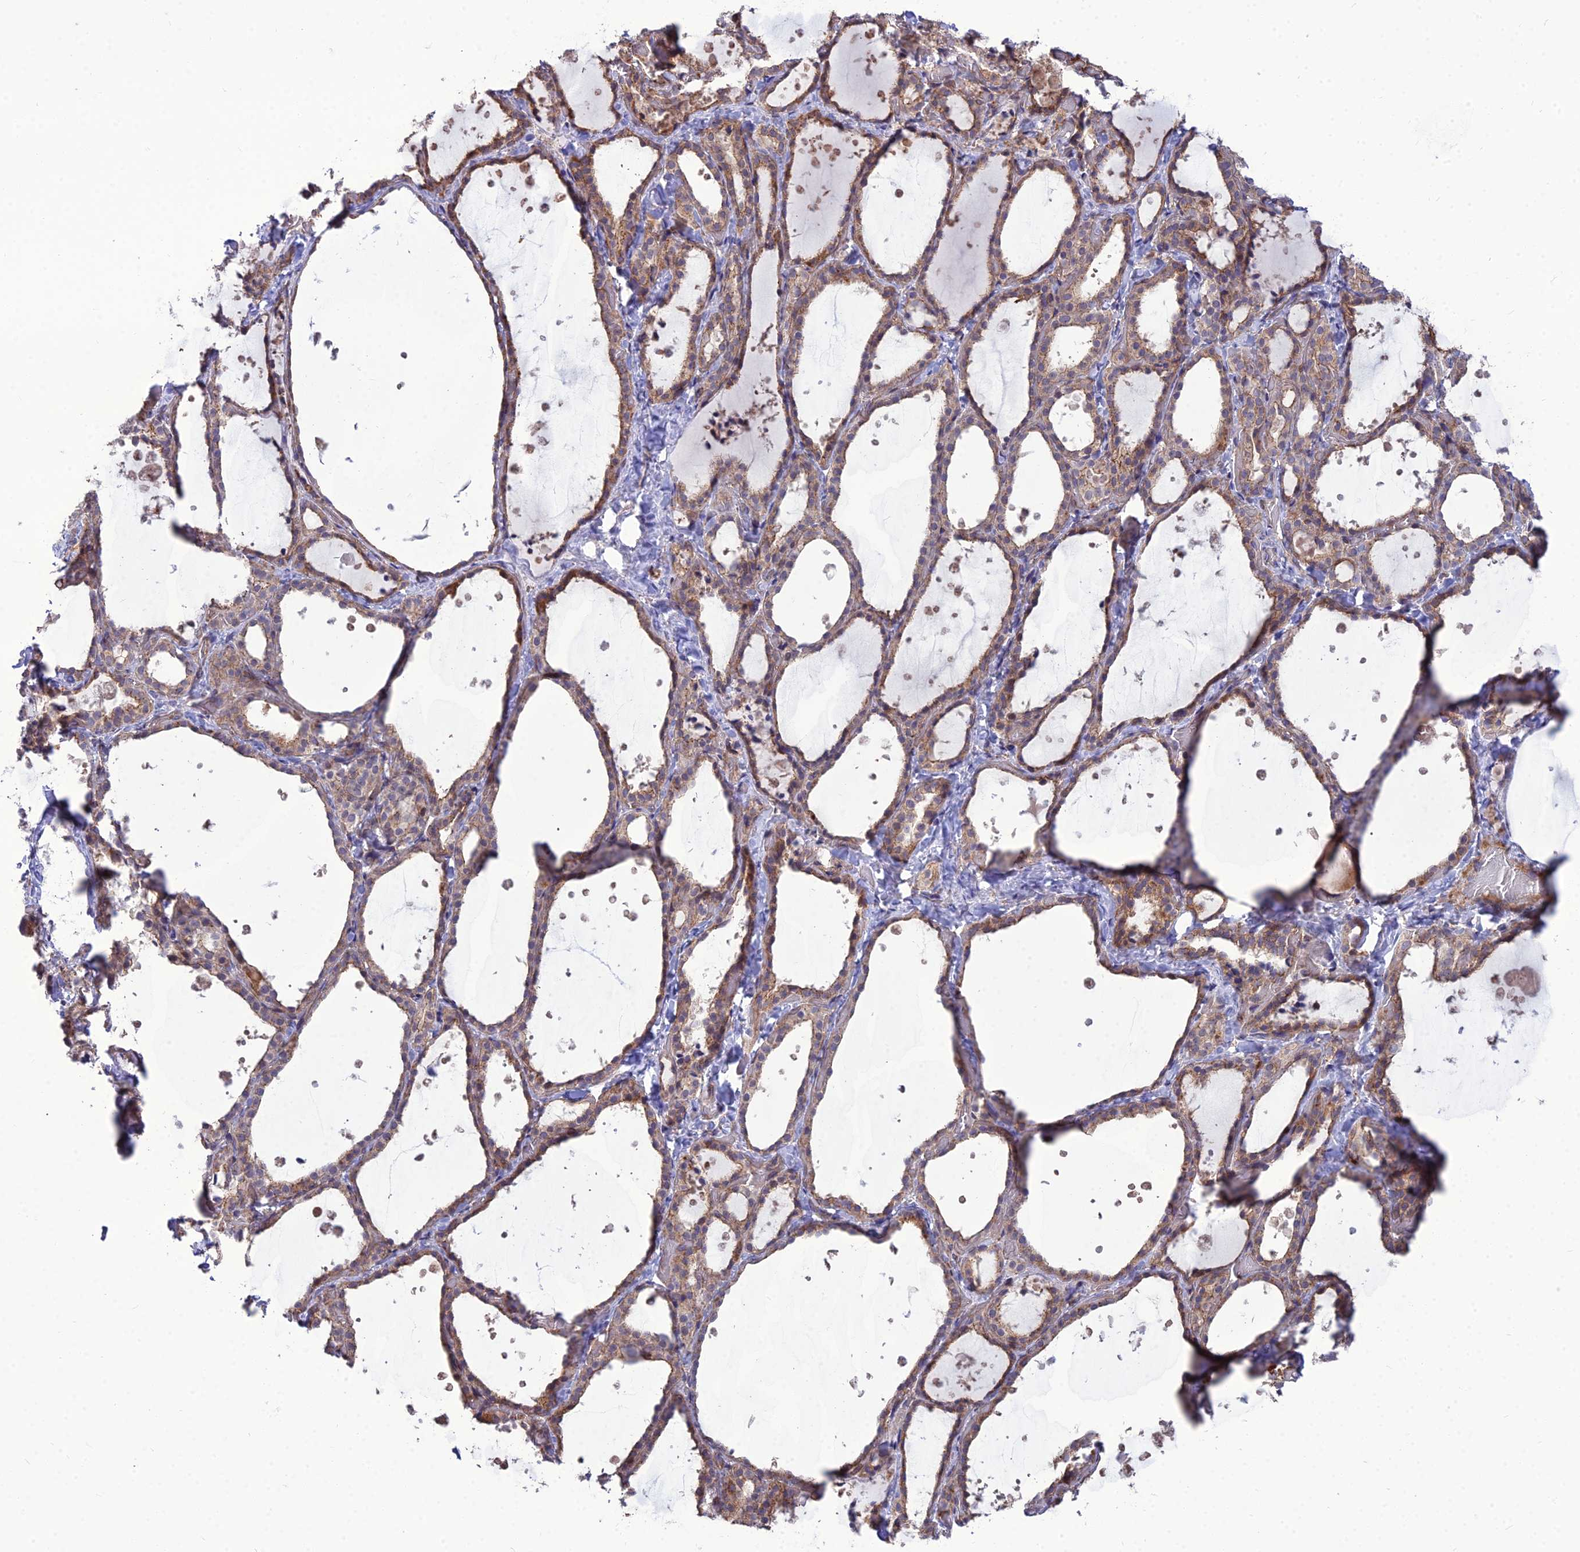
{"staining": {"intensity": "moderate", "quantity": "25%-75%", "location": "cytoplasmic/membranous"}, "tissue": "thyroid gland", "cell_type": "Glandular cells", "image_type": "normal", "snomed": [{"axis": "morphology", "description": "Normal tissue, NOS"}, {"axis": "topography", "description": "Thyroid gland"}], "caption": "The immunohistochemical stain highlights moderate cytoplasmic/membranous positivity in glandular cells of unremarkable thyroid gland.", "gene": "TSPYL2", "patient": {"sex": "female", "age": 44}}